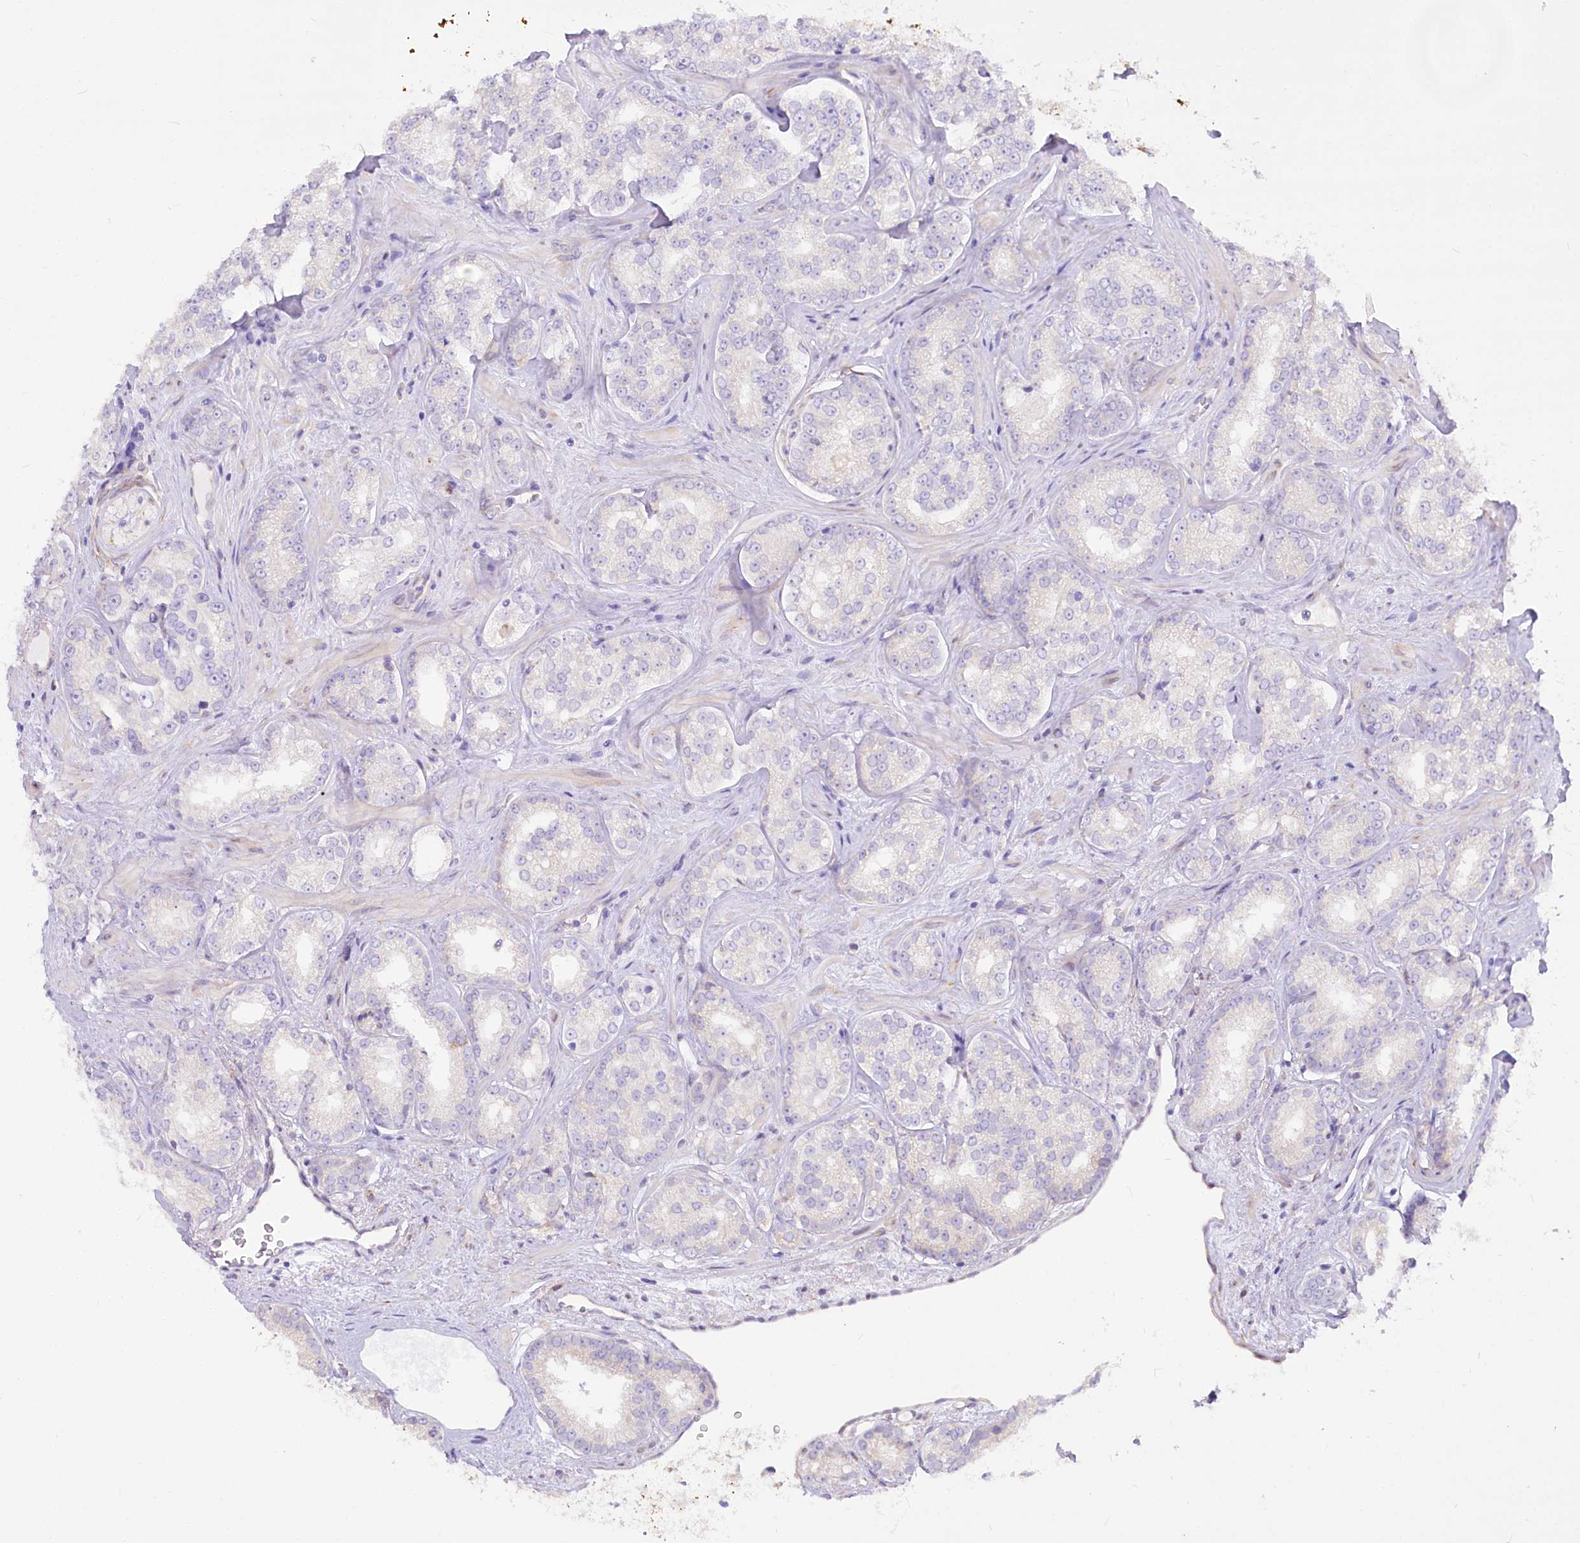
{"staining": {"intensity": "negative", "quantity": "none", "location": "none"}, "tissue": "prostate cancer", "cell_type": "Tumor cells", "image_type": "cancer", "snomed": [{"axis": "morphology", "description": "Normal tissue, NOS"}, {"axis": "morphology", "description": "Adenocarcinoma, High grade"}, {"axis": "topography", "description": "Prostate"}], "caption": "High power microscopy image of an immunohistochemistry (IHC) micrograph of prostate cancer, revealing no significant positivity in tumor cells. (DAB IHC with hematoxylin counter stain).", "gene": "STT3B", "patient": {"sex": "male", "age": 83}}